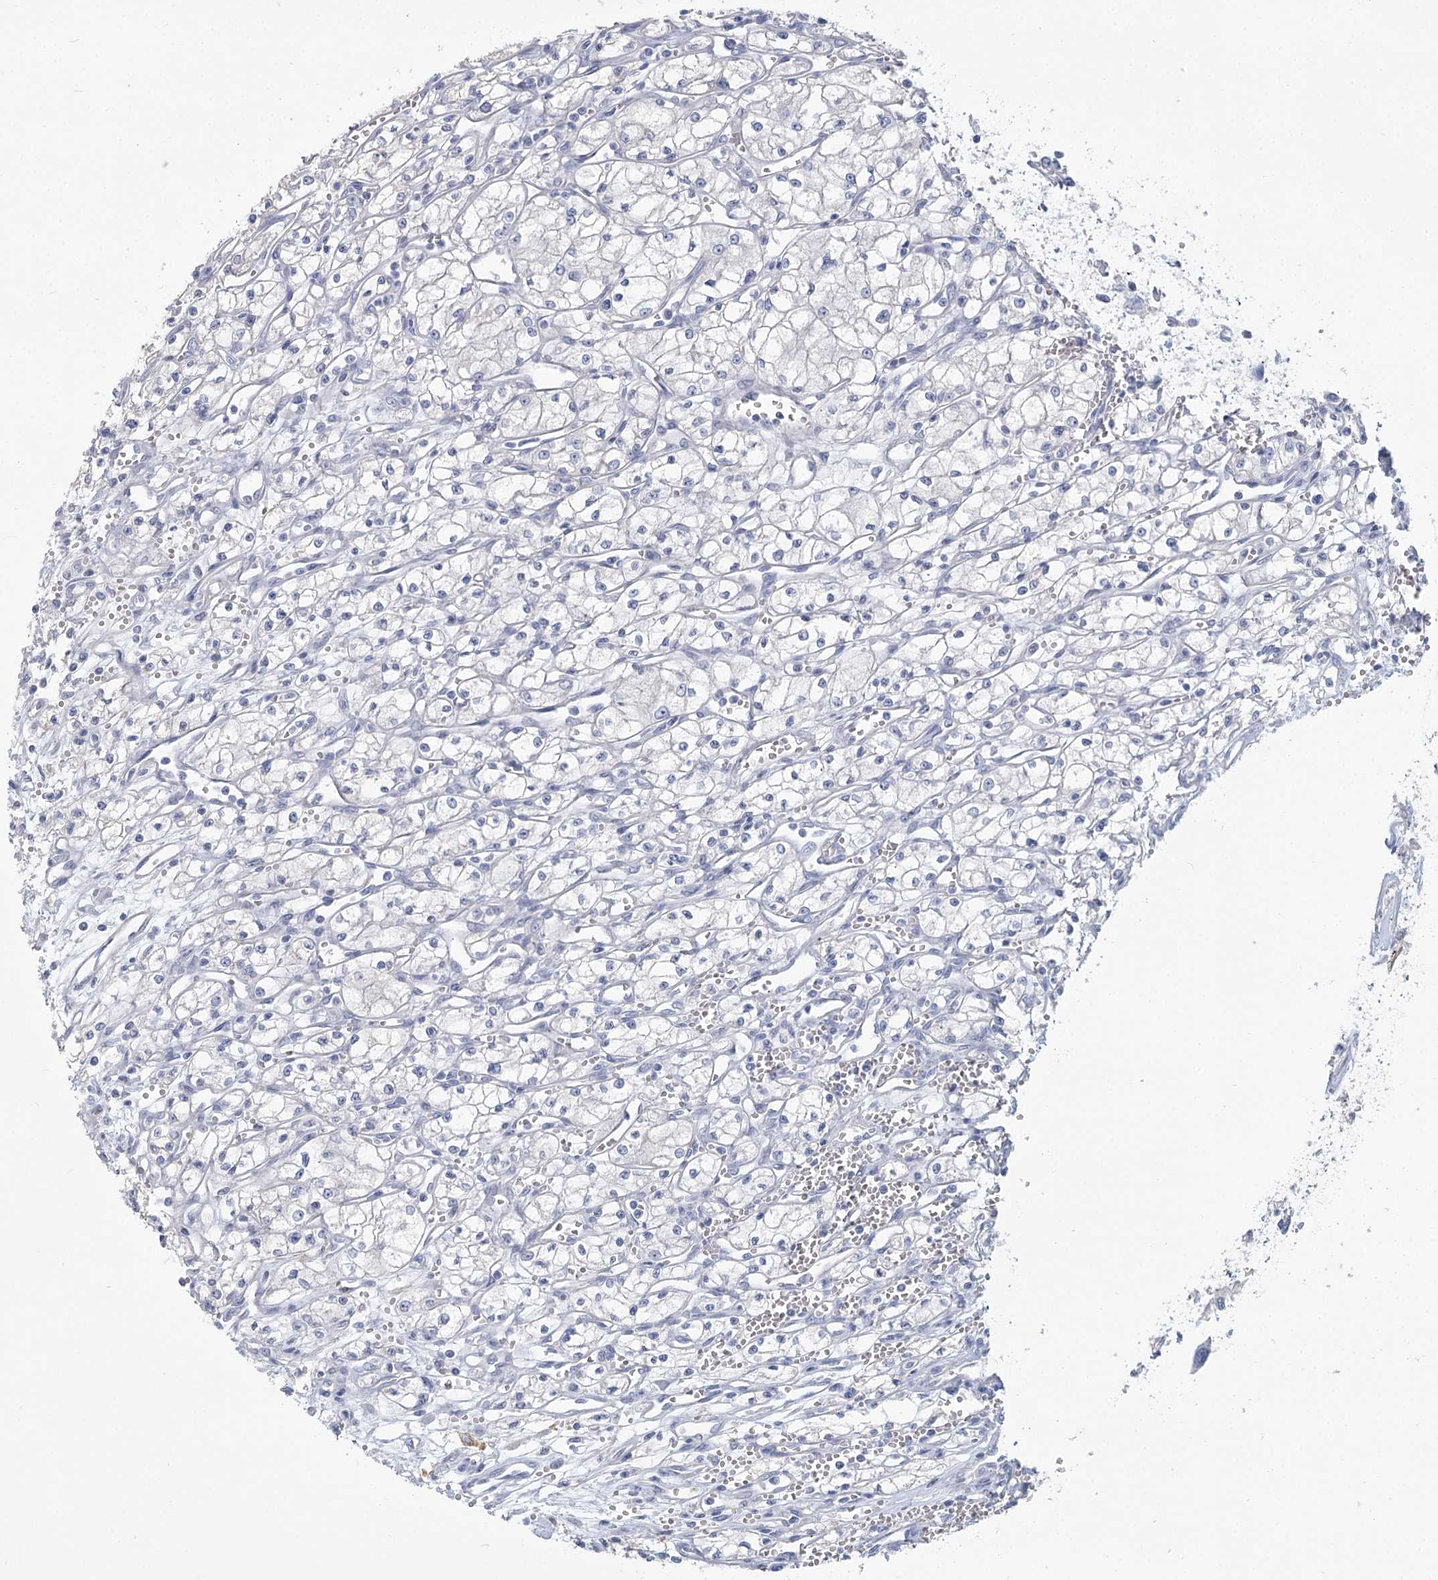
{"staining": {"intensity": "negative", "quantity": "none", "location": "none"}, "tissue": "renal cancer", "cell_type": "Tumor cells", "image_type": "cancer", "snomed": [{"axis": "morphology", "description": "Adenocarcinoma, NOS"}, {"axis": "topography", "description": "Kidney"}], "caption": "IHC histopathology image of neoplastic tissue: renal cancer (adenocarcinoma) stained with DAB (3,3'-diaminobenzidine) shows no significant protein staining in tumor cells.", "gene": "CNTLN", "patient": {"sex": "male", "age": 59}}